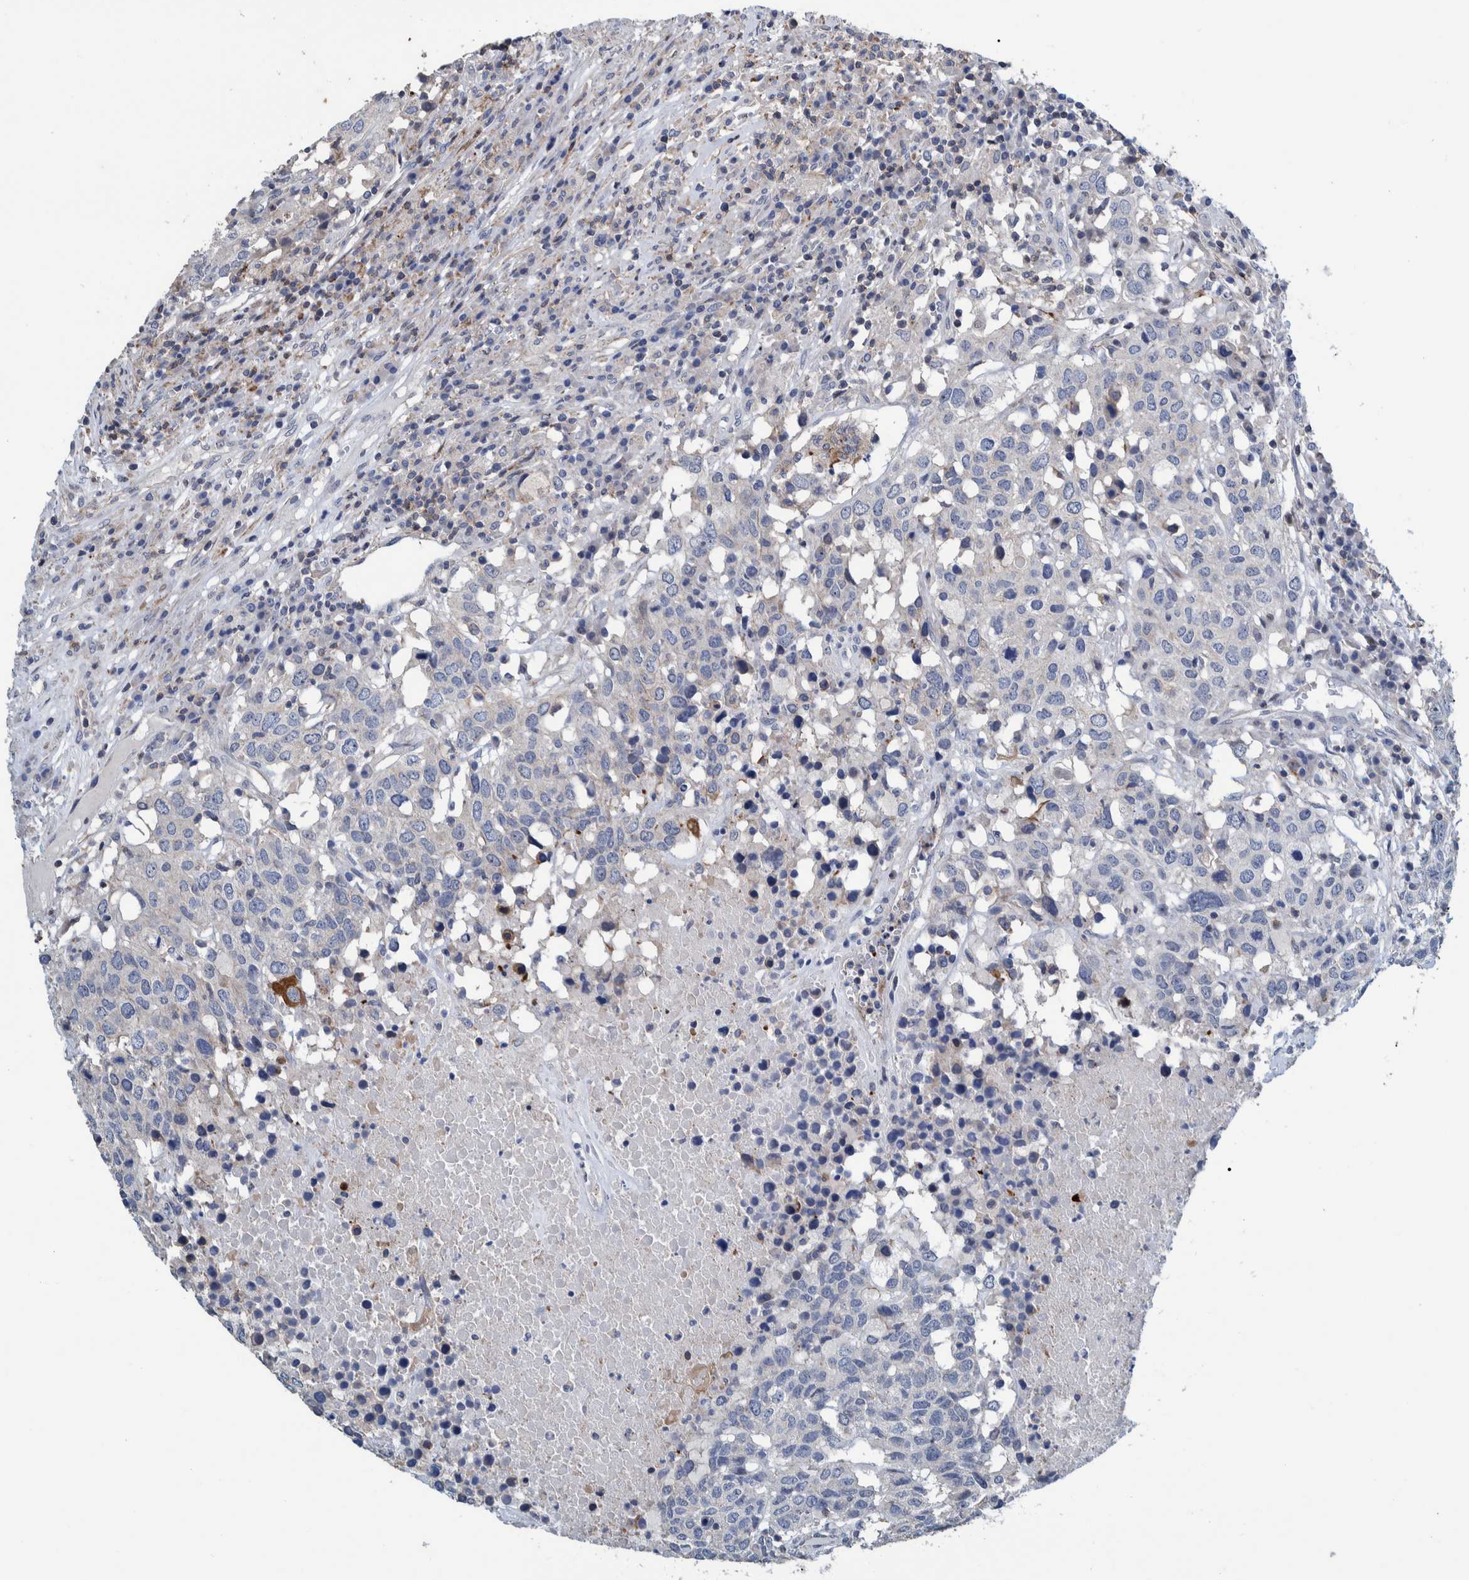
{"staining": {"intensity": "negative", "quantity": "none", "location": "none"}, "tissue": "head and neck cancer", "cell_type": "Tumor cells", "image_type": "cancer", "snomed": [{"axis": "morphology", "description": "Squamous cell carcinoma, NOS"}, {"axis": "topography", "description": "Head-Neck"}], "caption": "High power microscopy photomicrograph of an immunohistochemistry histopathology image of head and neck cancer, revealing no significant positivity in tumor cells. The staining was performed using DAB to visualize the protein expression in brown, while the nuclei were stained in blue with hematoxylin (Magnification: 20x).", "gene": "MKS1", "patient": {"sex": "male", "age": 66}}